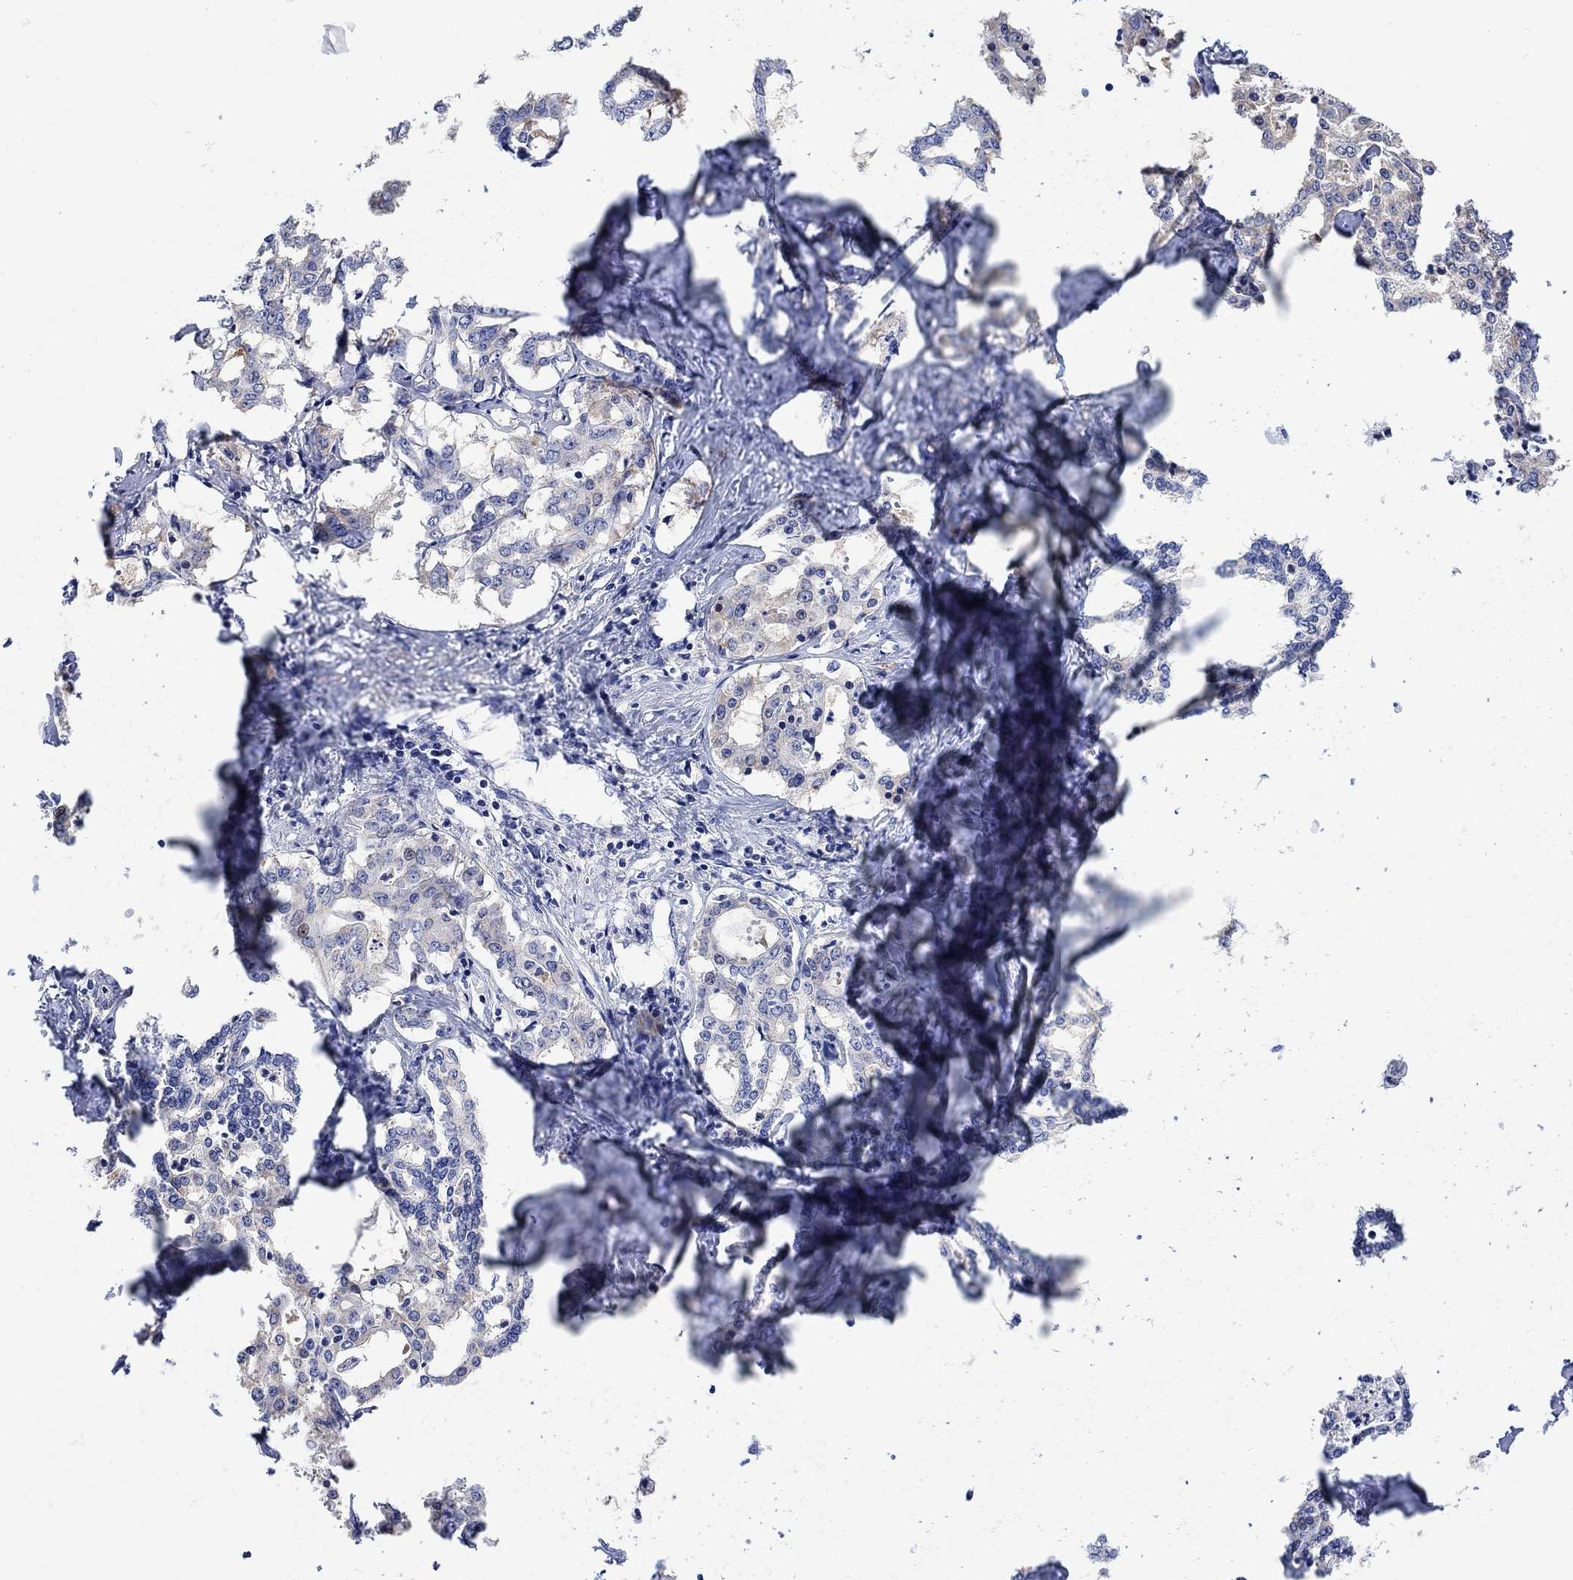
{"staining": {"intensity": "weak", "quantity": "25%-75%", "location": "cytoplasmic/membranous"}, "tissue": "liver cancer", "cell_type": "Tumor cells", "image_type": "cancer", "snomed": [{"axis": "morphology", "description": "Cholangiocarcinoma"}, {"axis": "topography", "description": "Liver"}], "caption": "Immunohistochemical staining of human liver cancer reveals weak cytoplasmic/membranous protein positivity in approximately 25%-75% of tumor cells. The protein is shown in brown color, while the nuclei are stained blue.", "gene": "TEKT3", "patient": {"sex": "female", "age": 47}}